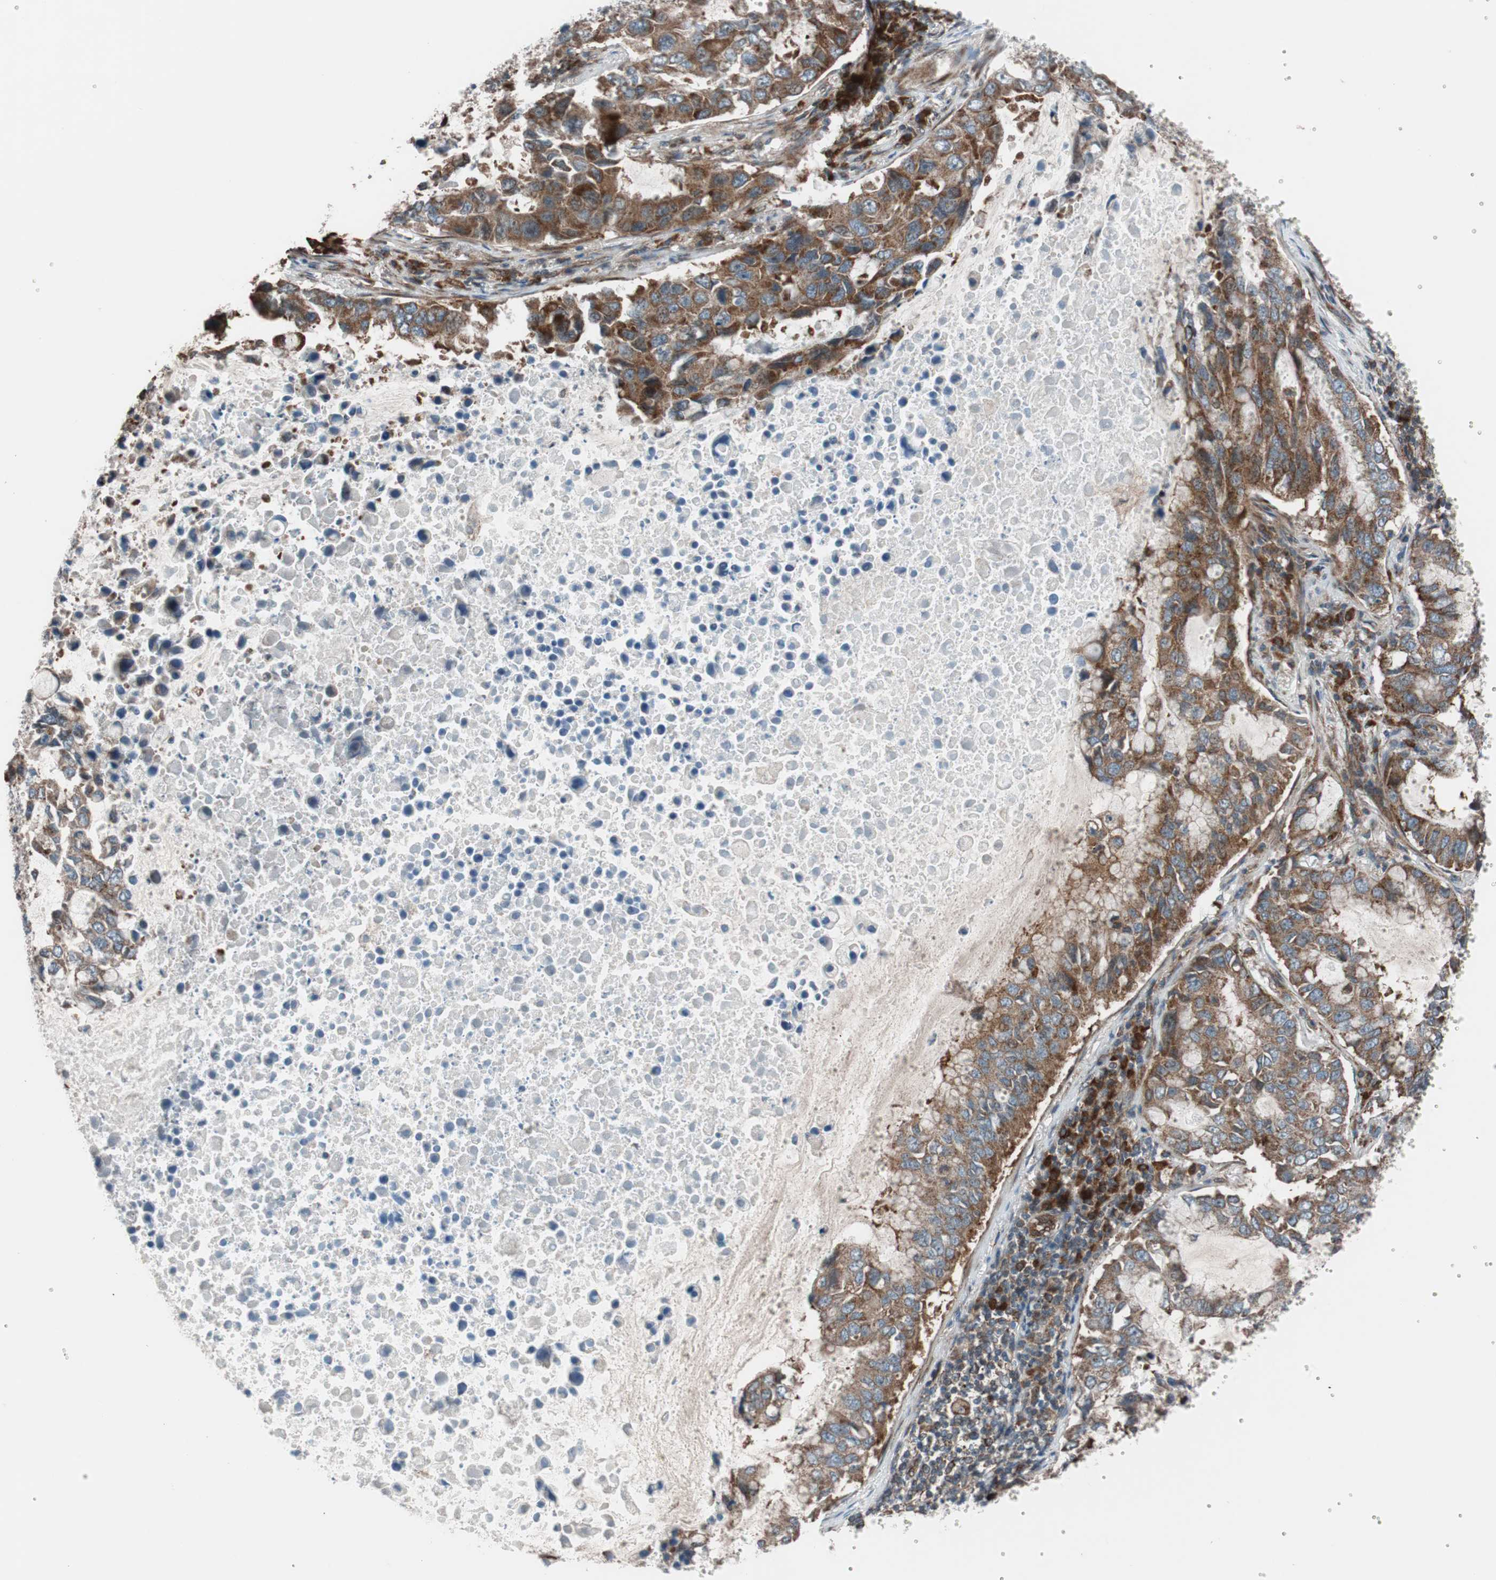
{"staining": {"intensity": "strong", "quantity": ">75%", "location": "cytoplasmic/membranous"}, "tissue": "lung cancer", "cell_type": "Tumor cells", "image_type": "cancer", "snomed": [{"axis": "morphology", "description": "Adenocarcinoma, NOS"}, {"axis": "topography", "description": "Lung"}], "caption": "The immunohistochemical stain highlights strong cytoplasmic/membranous expression in tumor cells of lung cancer tissue.", "gene": "CCL14", "patient": {"sex": "male", "age": 64}}